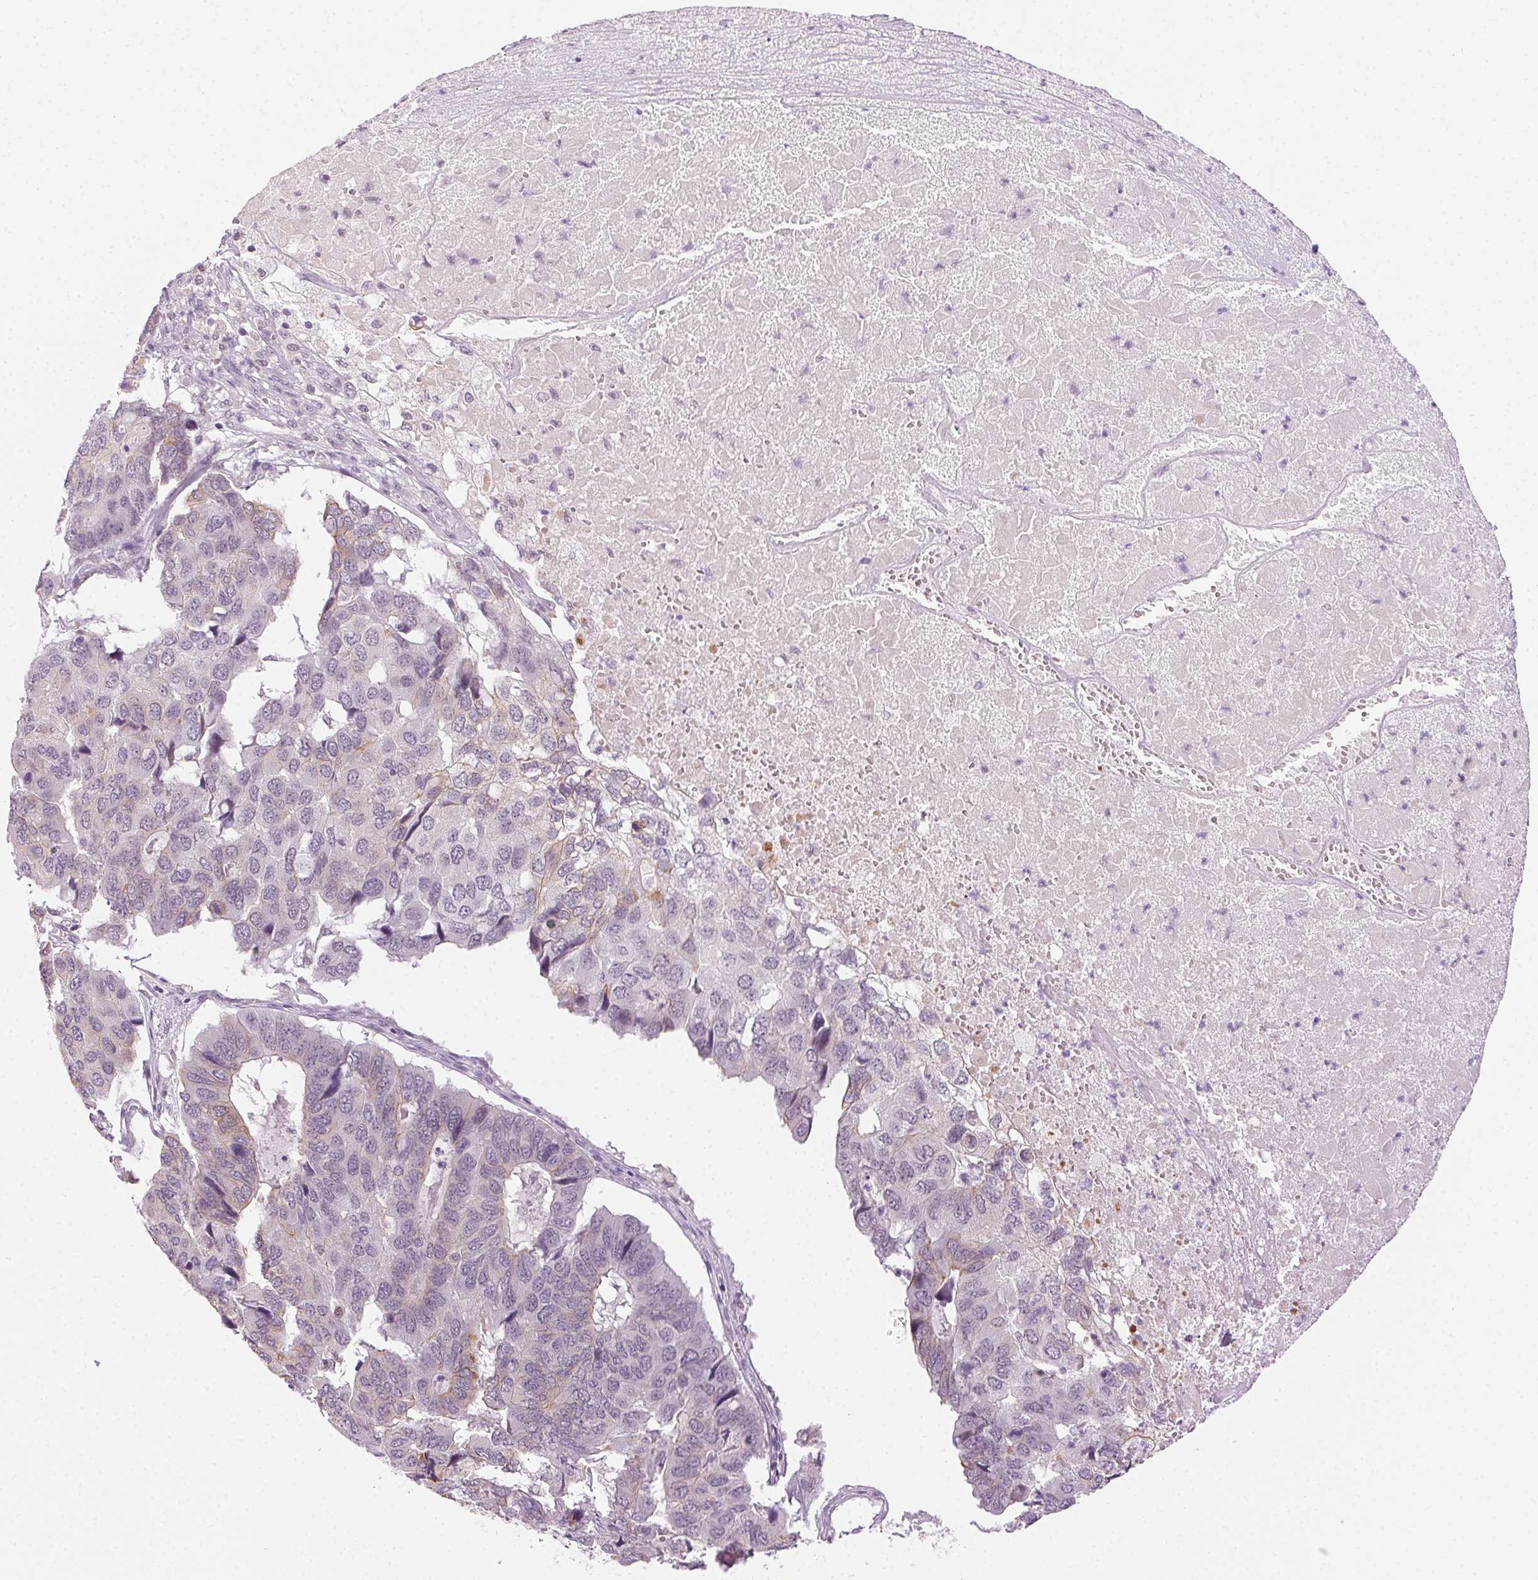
{"staining": {"intensity": "negative", "quantity": "none", "location": "none"}, "tissue": "pancreatic cancer", "cell_type": "Tumor cells", "image_type": "cancer", "snomed": [{"axis": "morphology", "description": "Adenocarcinoma, NOS"}, {"axis": "topography", "description": "Pancreas"}], "caption": "The immunohistochemistry photomicrograph has no significant staining in tumor cells of adenocarcinoma (pancreatic) tissue.", "gene": "AIF1L", "patient": {"sex": "male", "age": 50}}